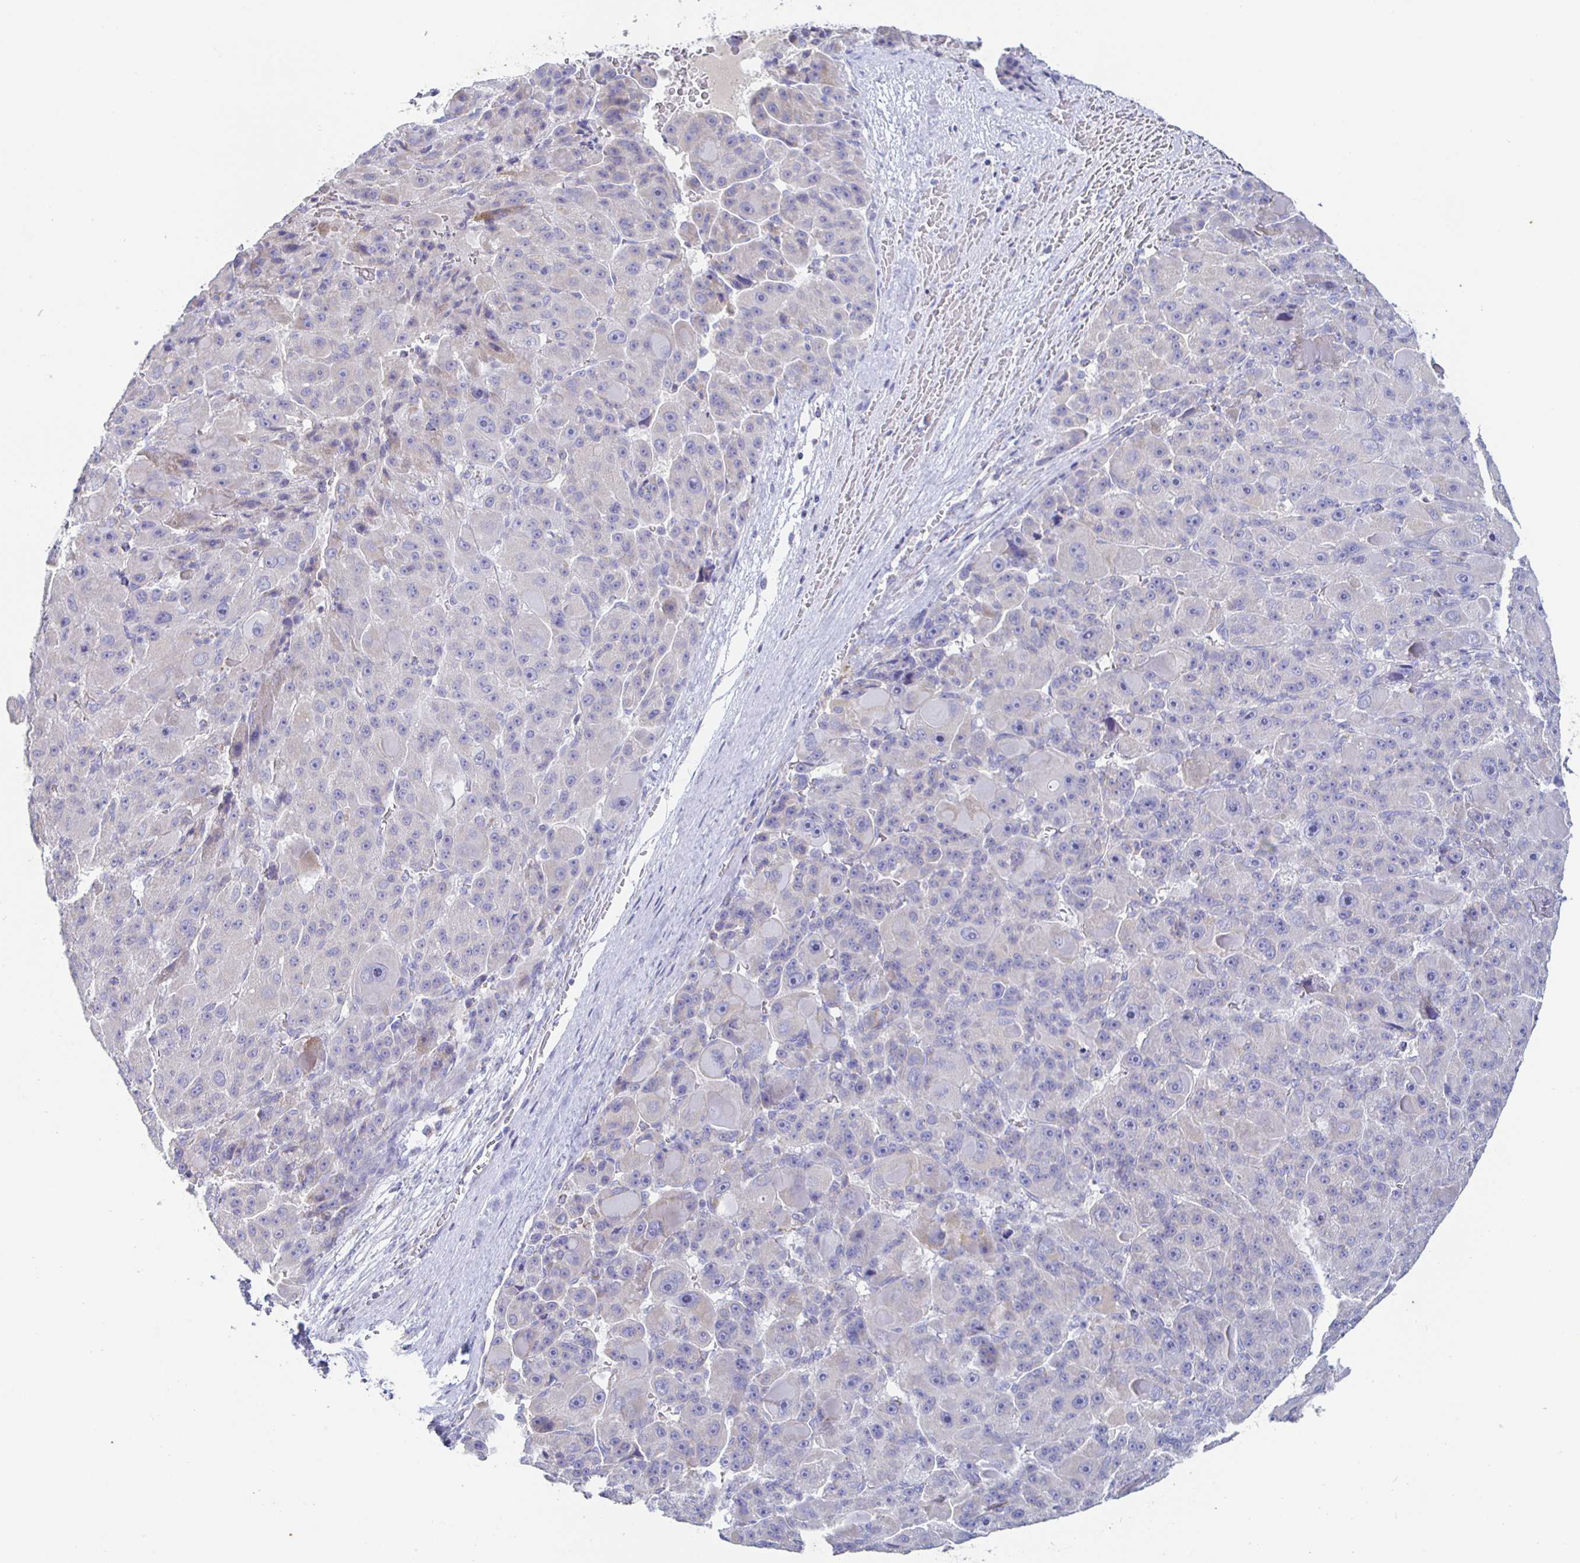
{"staining": {"intensity": "negative", "quantity": "none", "location": "none"}, "tissue": "liver cancer", "cell_type": "Tumor cells", "image_type": "cancer", "snomed": [{"axis": "morphology", "description": "Carcinoma, Hepatocellular, NOS"}, {"axis": "topography", "description": "Liver"}], "caption": "Liver cancer (hepatocellular carcinoma) was stained to show a protein in brown. There is no significant staining in tumor cells.", "gene": "SYNGR4", "patient": {"sex": "male", "age": 76}}